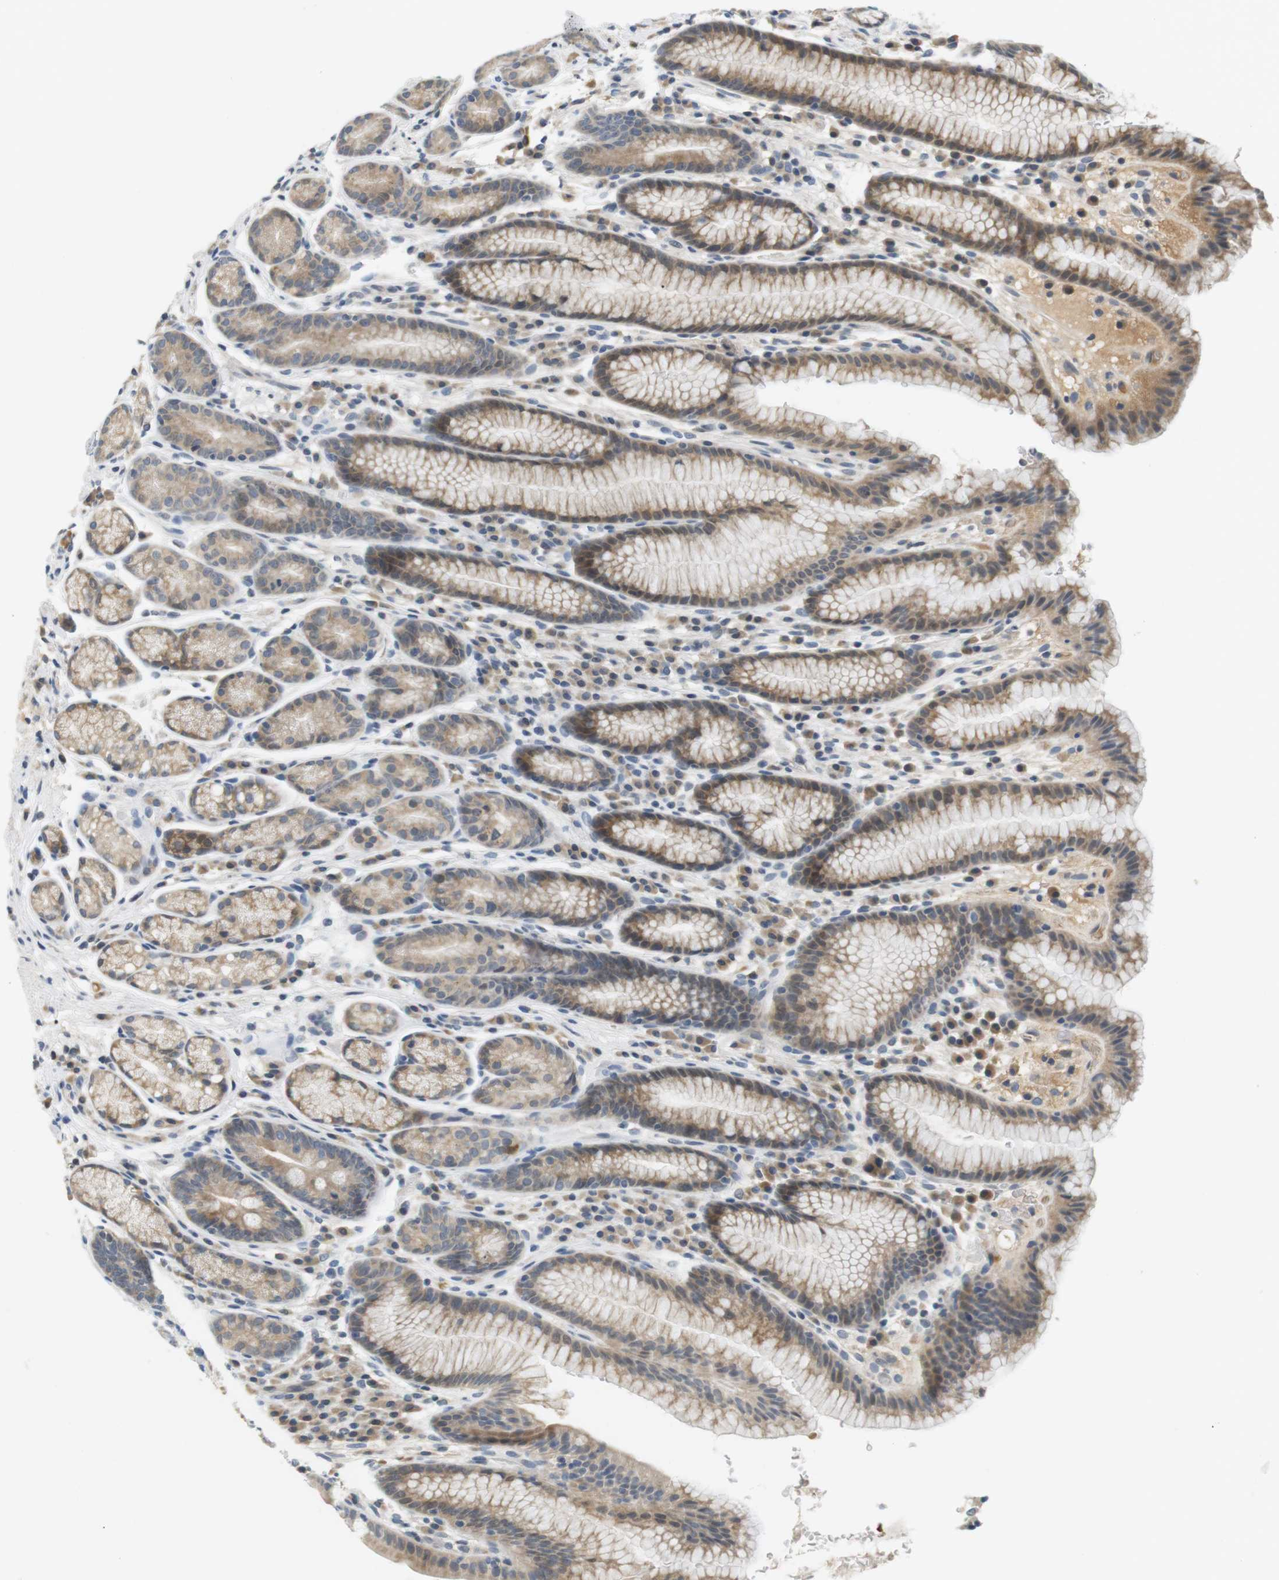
{"staining": {"intensity": "moderate", "quantity": ">75%", "location": "cytoplasmic/membranous"}, "tissue": "stomach", "cell_type": "Glandular cells", "image_type": "normal", "snomed": [{"axis": "morphology", "description": "Normal tissue, NOS"}, {"axis": "topography", "description": "Stomach, lower"}], "caption": "Immunohistochemical staining of unremarkable human stomach exhibits >75% levels of moderate cytoplasmic/membranous protein expression in approximately >75% of glandular cells. Nuclei are stained in blue.", "gene": "WNT7A", "patient": {"sex": "male", "age": 52}}